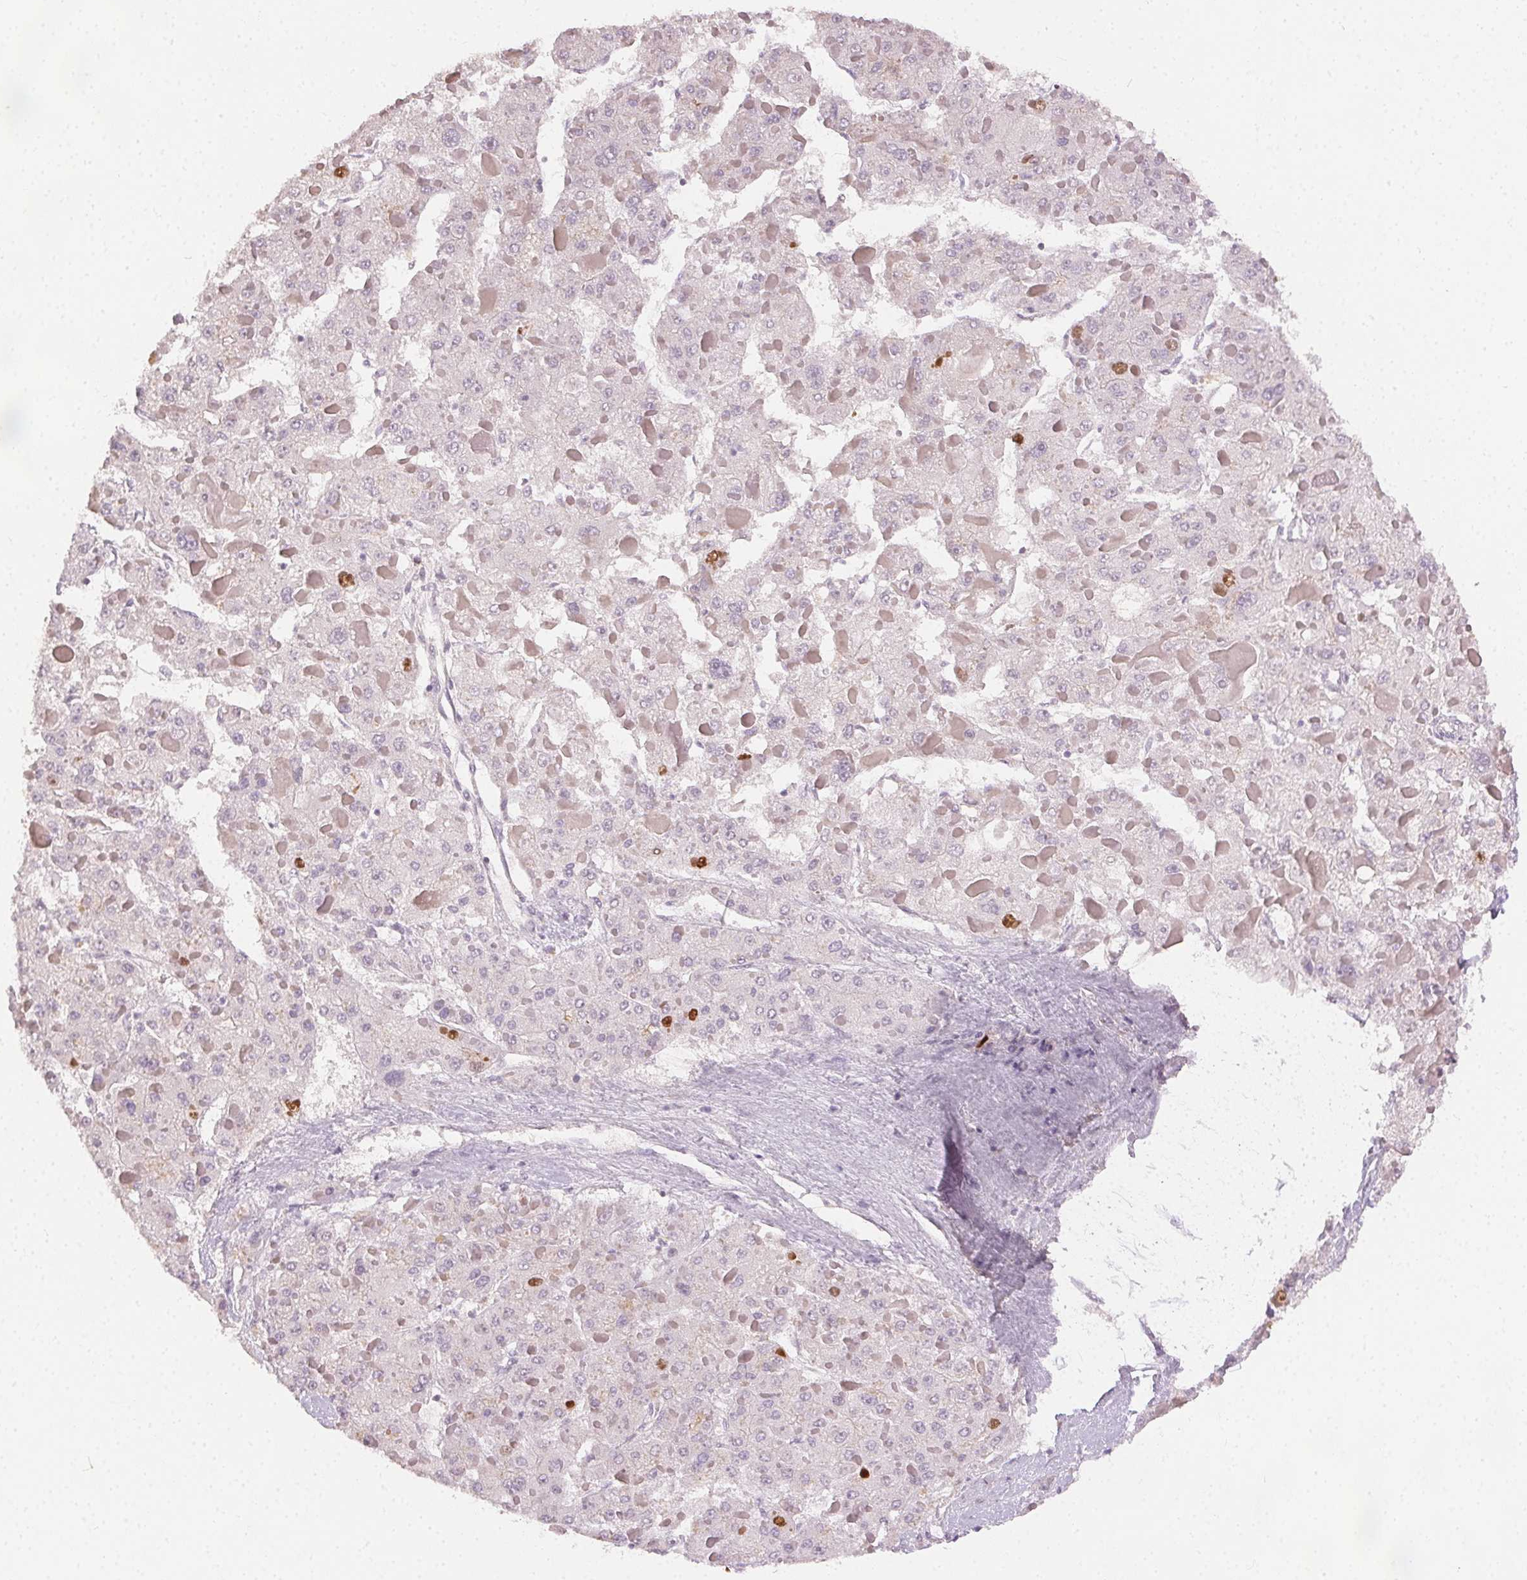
{"staining": {"intensity": "moderate", "quantity": "<25%", "location": "nuclear"}, "tissue": "liver cancer", "cell_type": "Tumor cells", "image_type": "cancer", "snomed": [{"axis": "morphology", "description": "Carcinoma, Hepatocellular, NOS"}, {"axis": "topography", "description": "Liver"}], "caption": "Immunohistochemistry of human liver cancer exhibits low levels of moderate nuclear staining in about <25% of tumor cells.", "gene": "ANLN", "patient": {"sex": "female", "age": 73}}